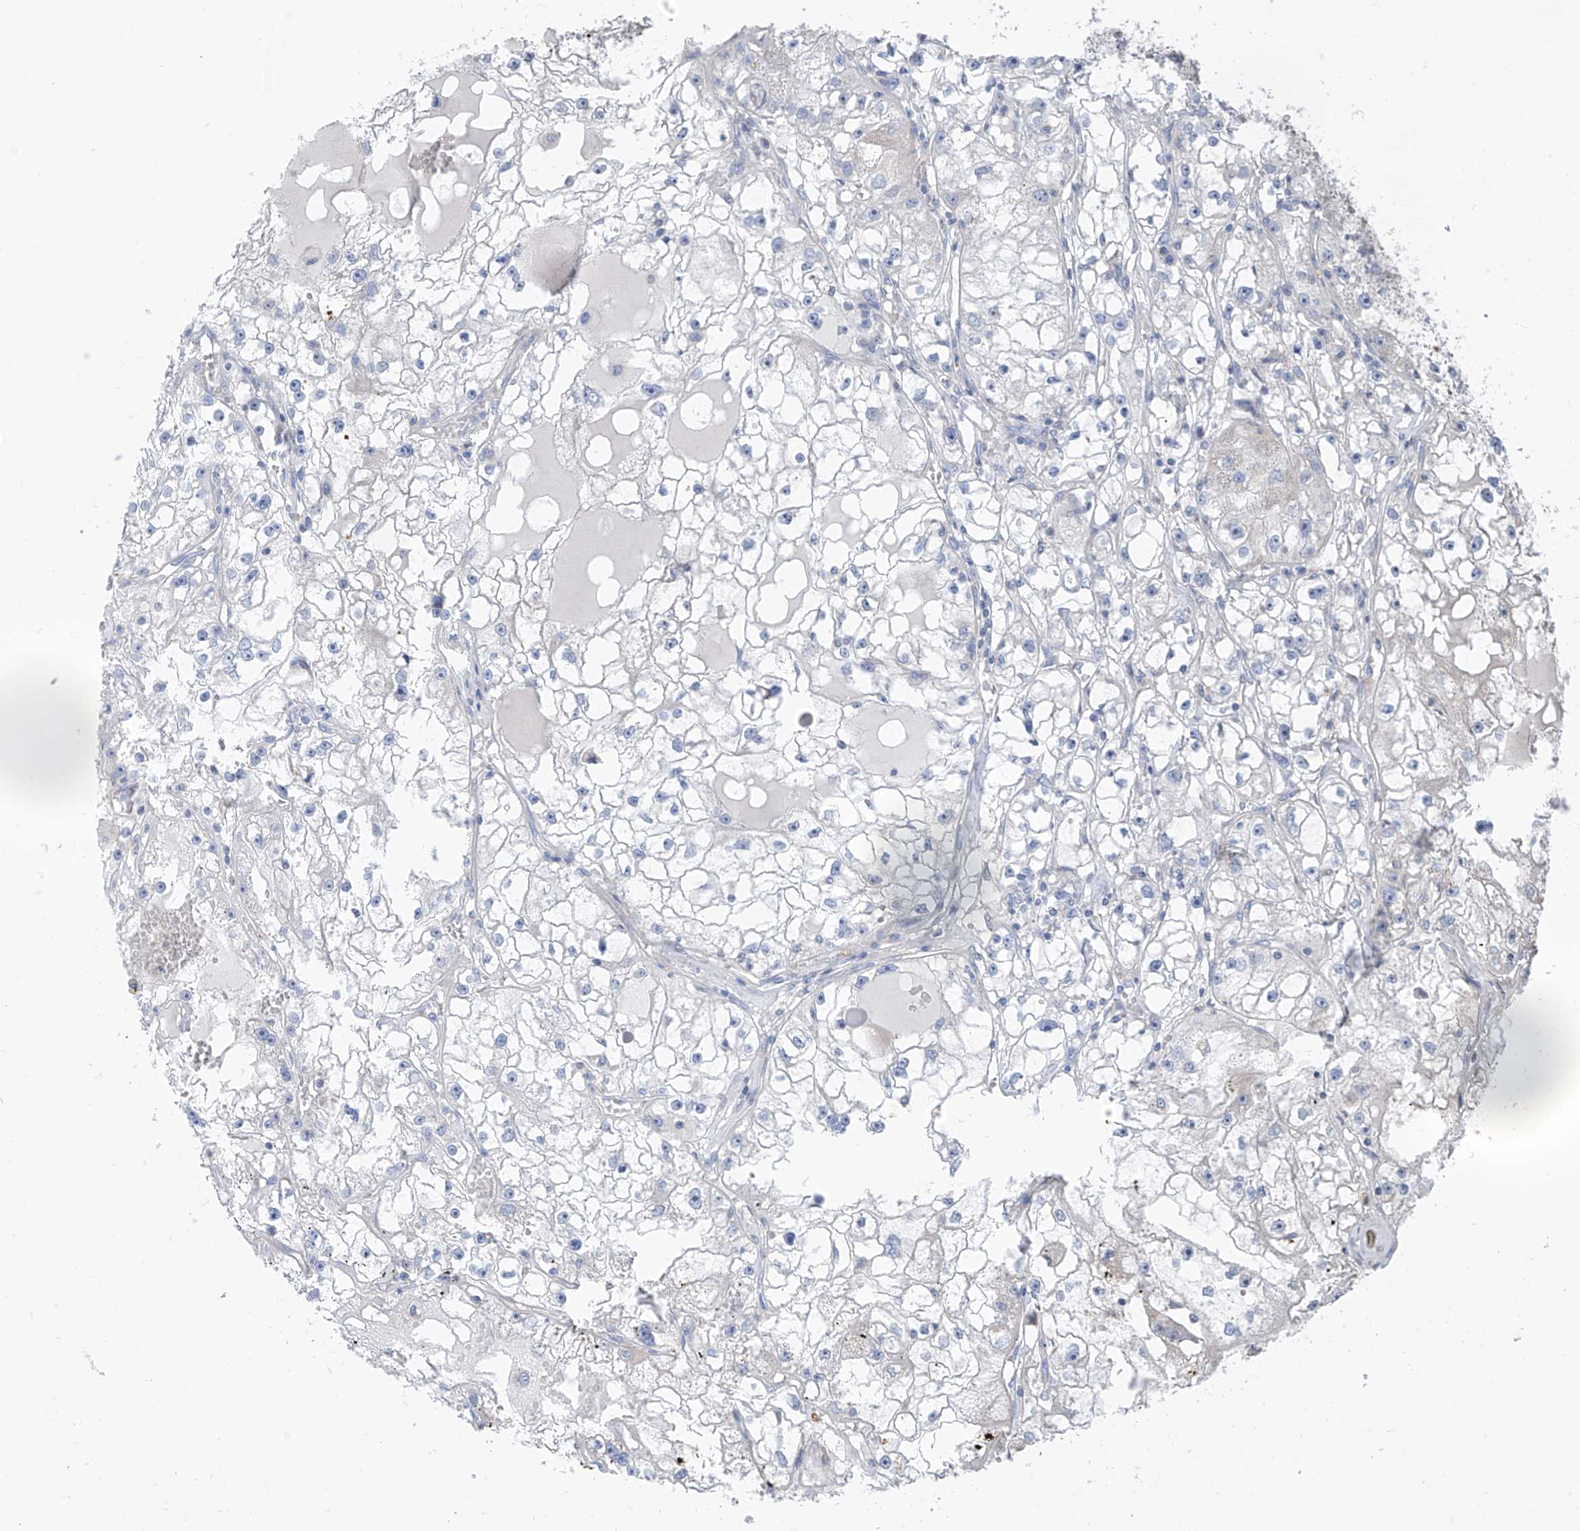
{"staining": {"intensity": "negative", "quantity": "none", "location": "none"}, "tissue": "renal cancer", "cell_type": "Tumor cells", "image_type": "cancer", "snomed": [{"axis": "morphology", "description": "Adenocarcinoma, NOS"}, {"axis": "topography", "description": "Kidney"}], "caption": "IHC micrograph of neoplastic tissue: renal adenocarcinoma stained with DAB (3,3'-diaminobenzidine) displays no significant protein staining in tumor cells.", "gene": "SYN3", "patient": {"sex": "male", "age": 56}}